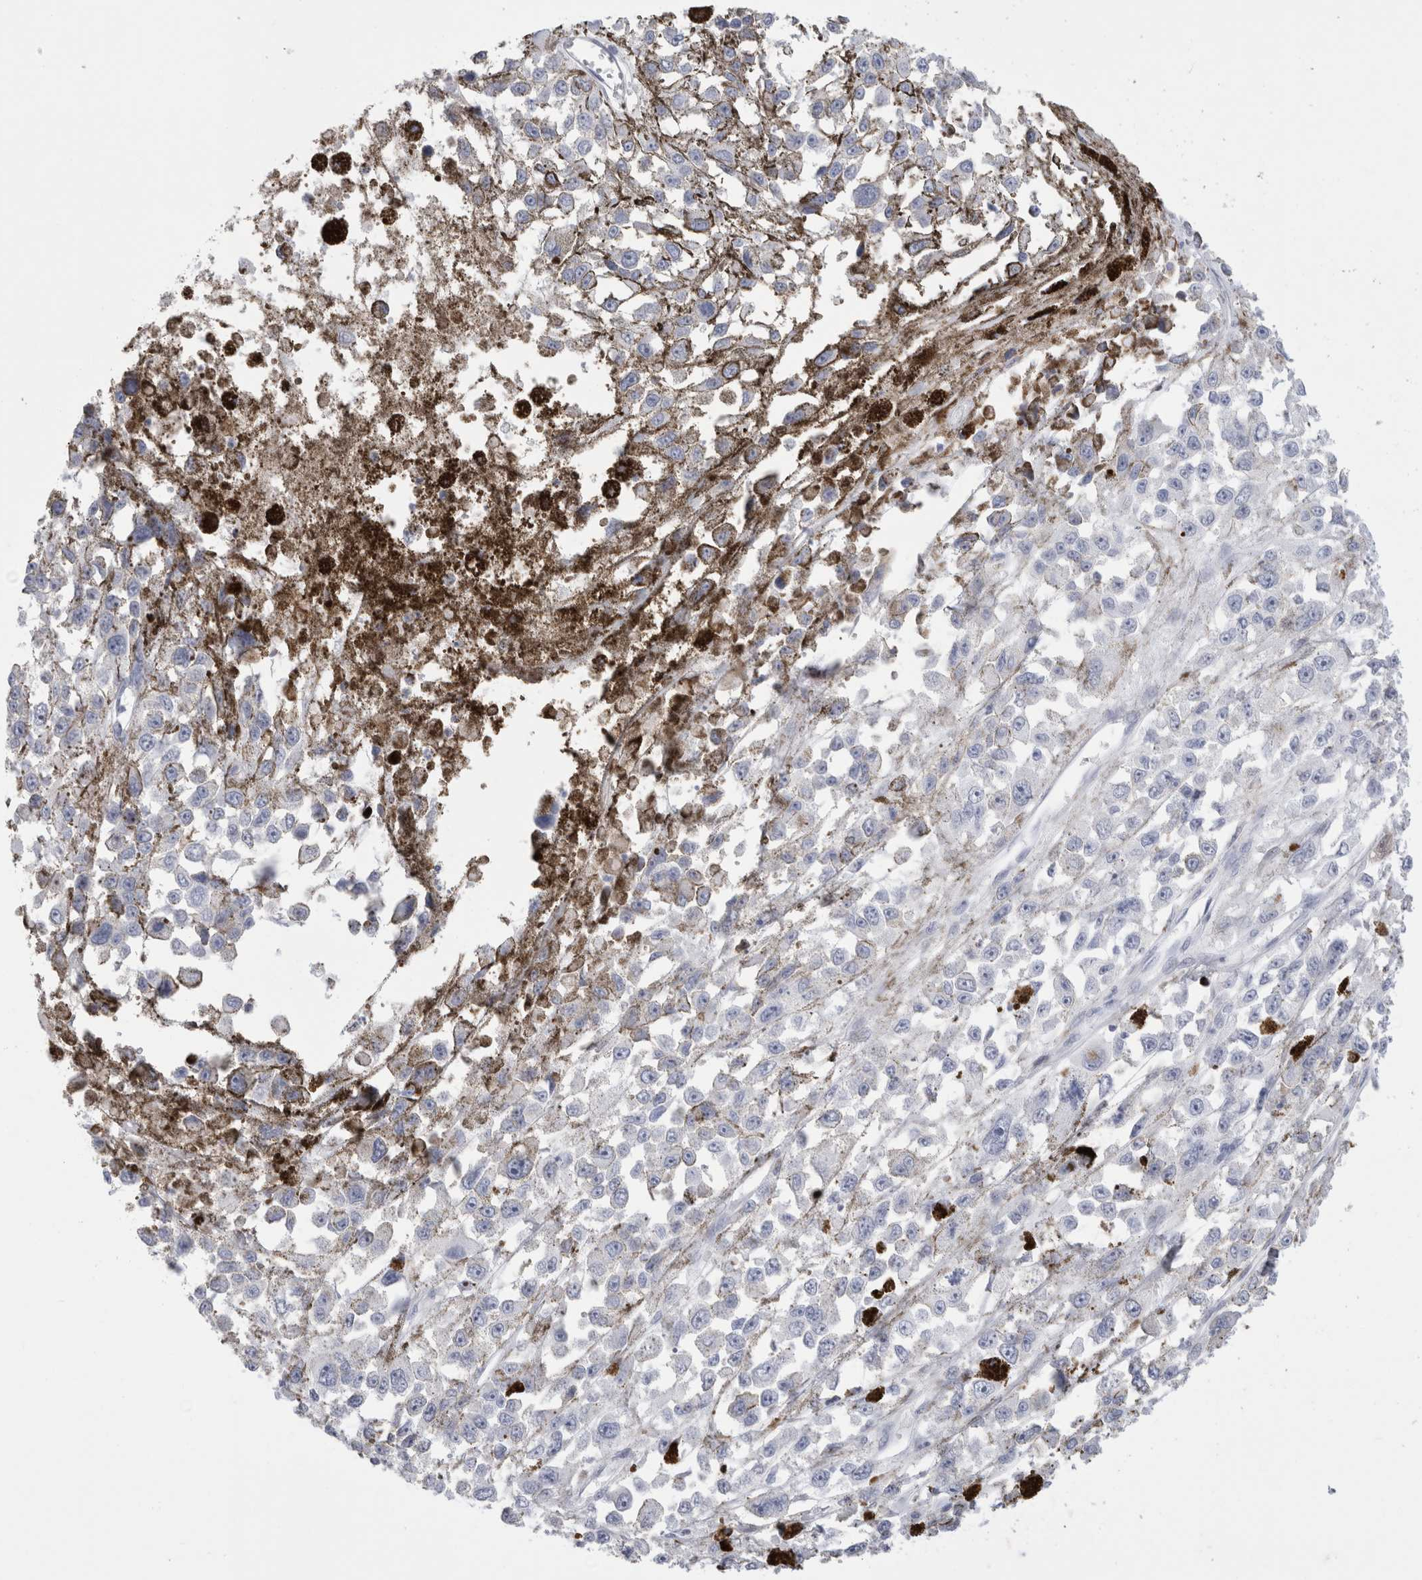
{"staining": {"intensity": "negative", "quantity": "none", "location": "none"}, "tissue": "melanoma", "cell_type": "Tumor cells", "image_type": "cancer", "snomed": [{"axis": "morphology", "description": "Malignant melanoma, Metastatic site"}, {"axis": "topography", "description": "Lymph node"}], "caption": "Immunohistochemistry micrograph of neoplastic tissue: melanoma stained with DAB (3,3'-diaminobenzidine) displays no significant protein expression in tumor cells.", "gene": "NAPEPLD", "patient": {"sex": "male", "age": 59}}